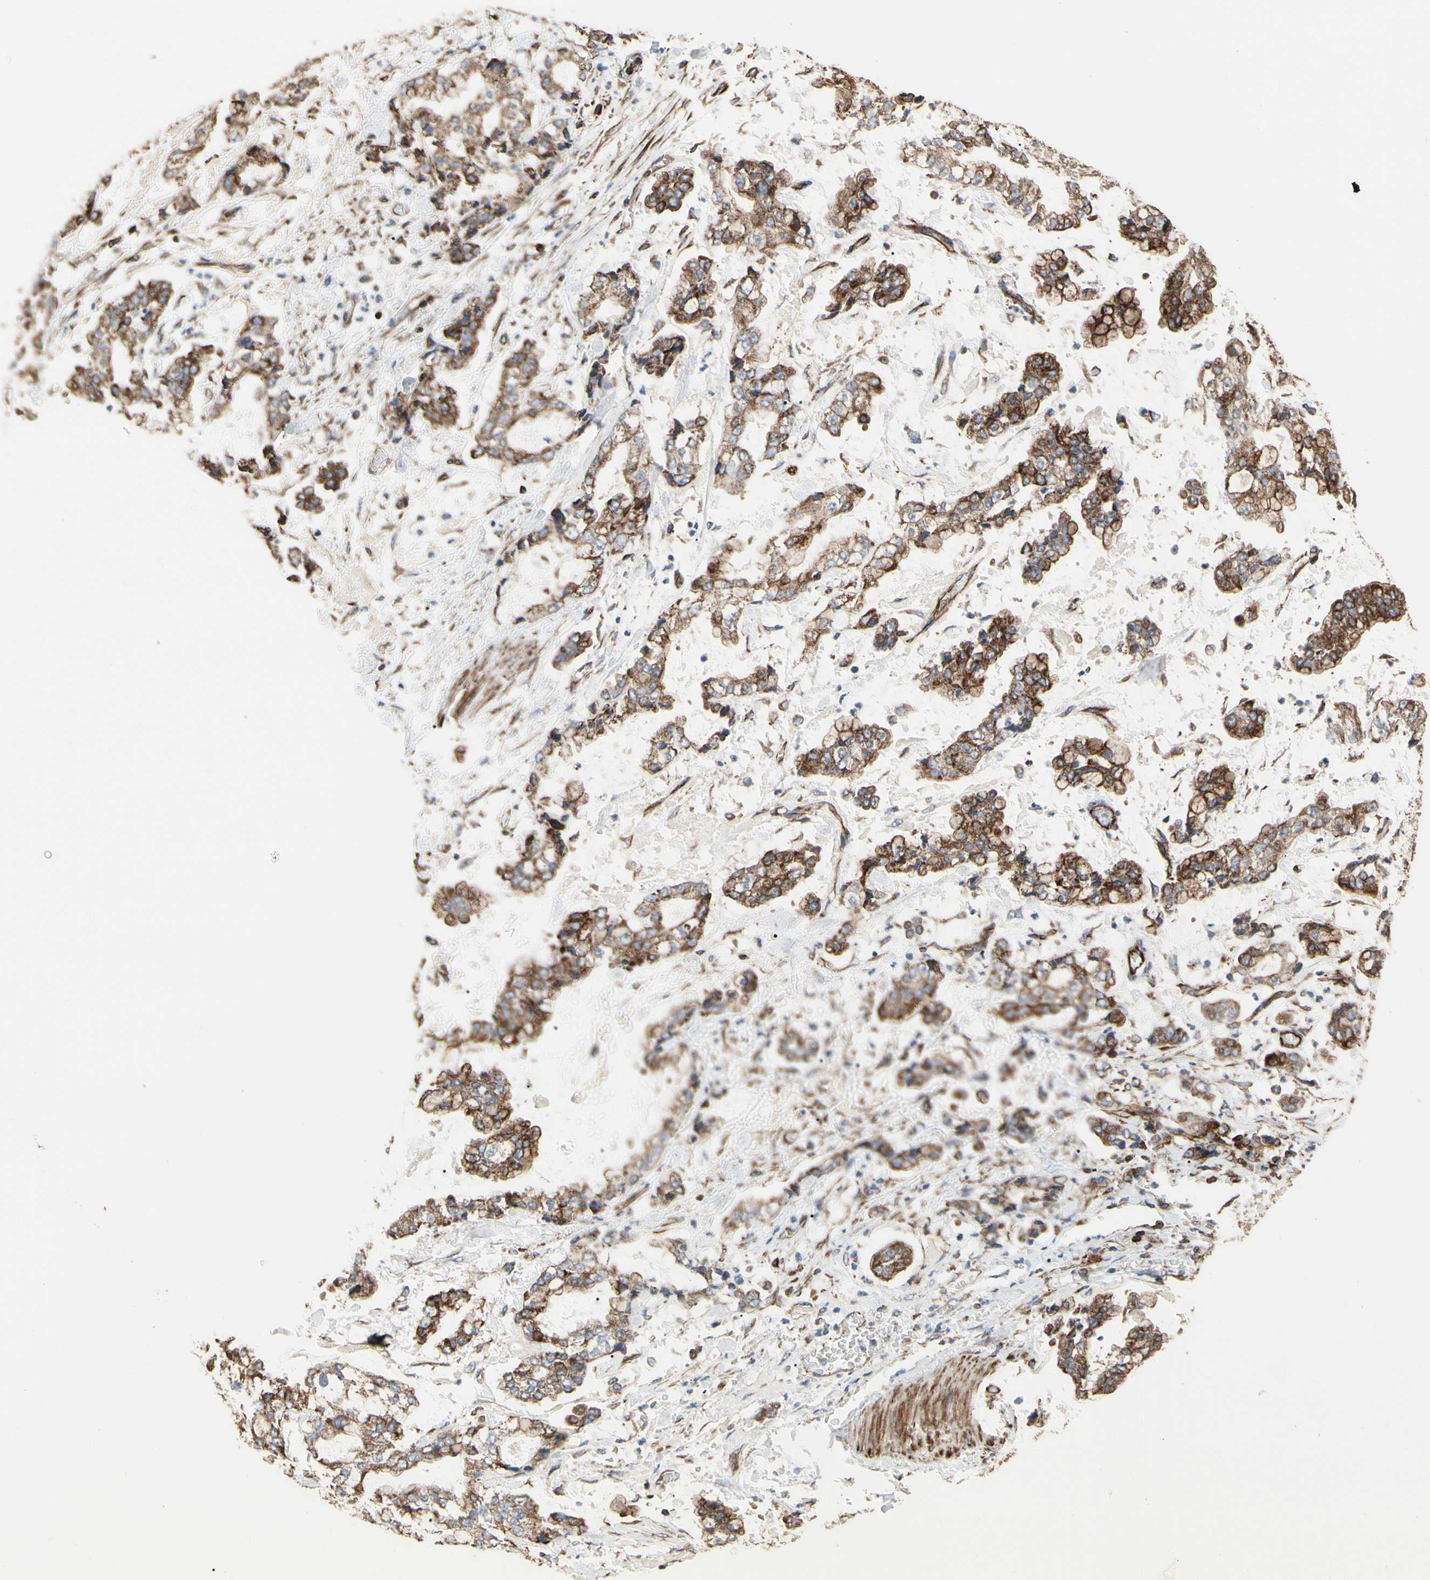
{"staining": {"intensity": "weak", "quantity": ">75%", "location": "cytoplasmic/membranous"}, "tissue": "stomach cancer", "cell_type": "Tumor cells", "image_type": "cancer", "snomed": [{"axis": "morphology", "description": "Normal tissue, NOS"}, {"axis": "morphology", "description": "Adenocarcinoma, NOS"}, {"axis": "topography", "description": "Stomach, upper"}, {"axis": "topography", "description": "Stomach"}], "caption": "Stomach cancer tissue demonstrates weak cytoplasmic/membranous staining in about >75% of tumor cells, visualized by immunohistochemistry.", "gene": "TUBA1A", "patient": {"sex": "male", "age": 76}}